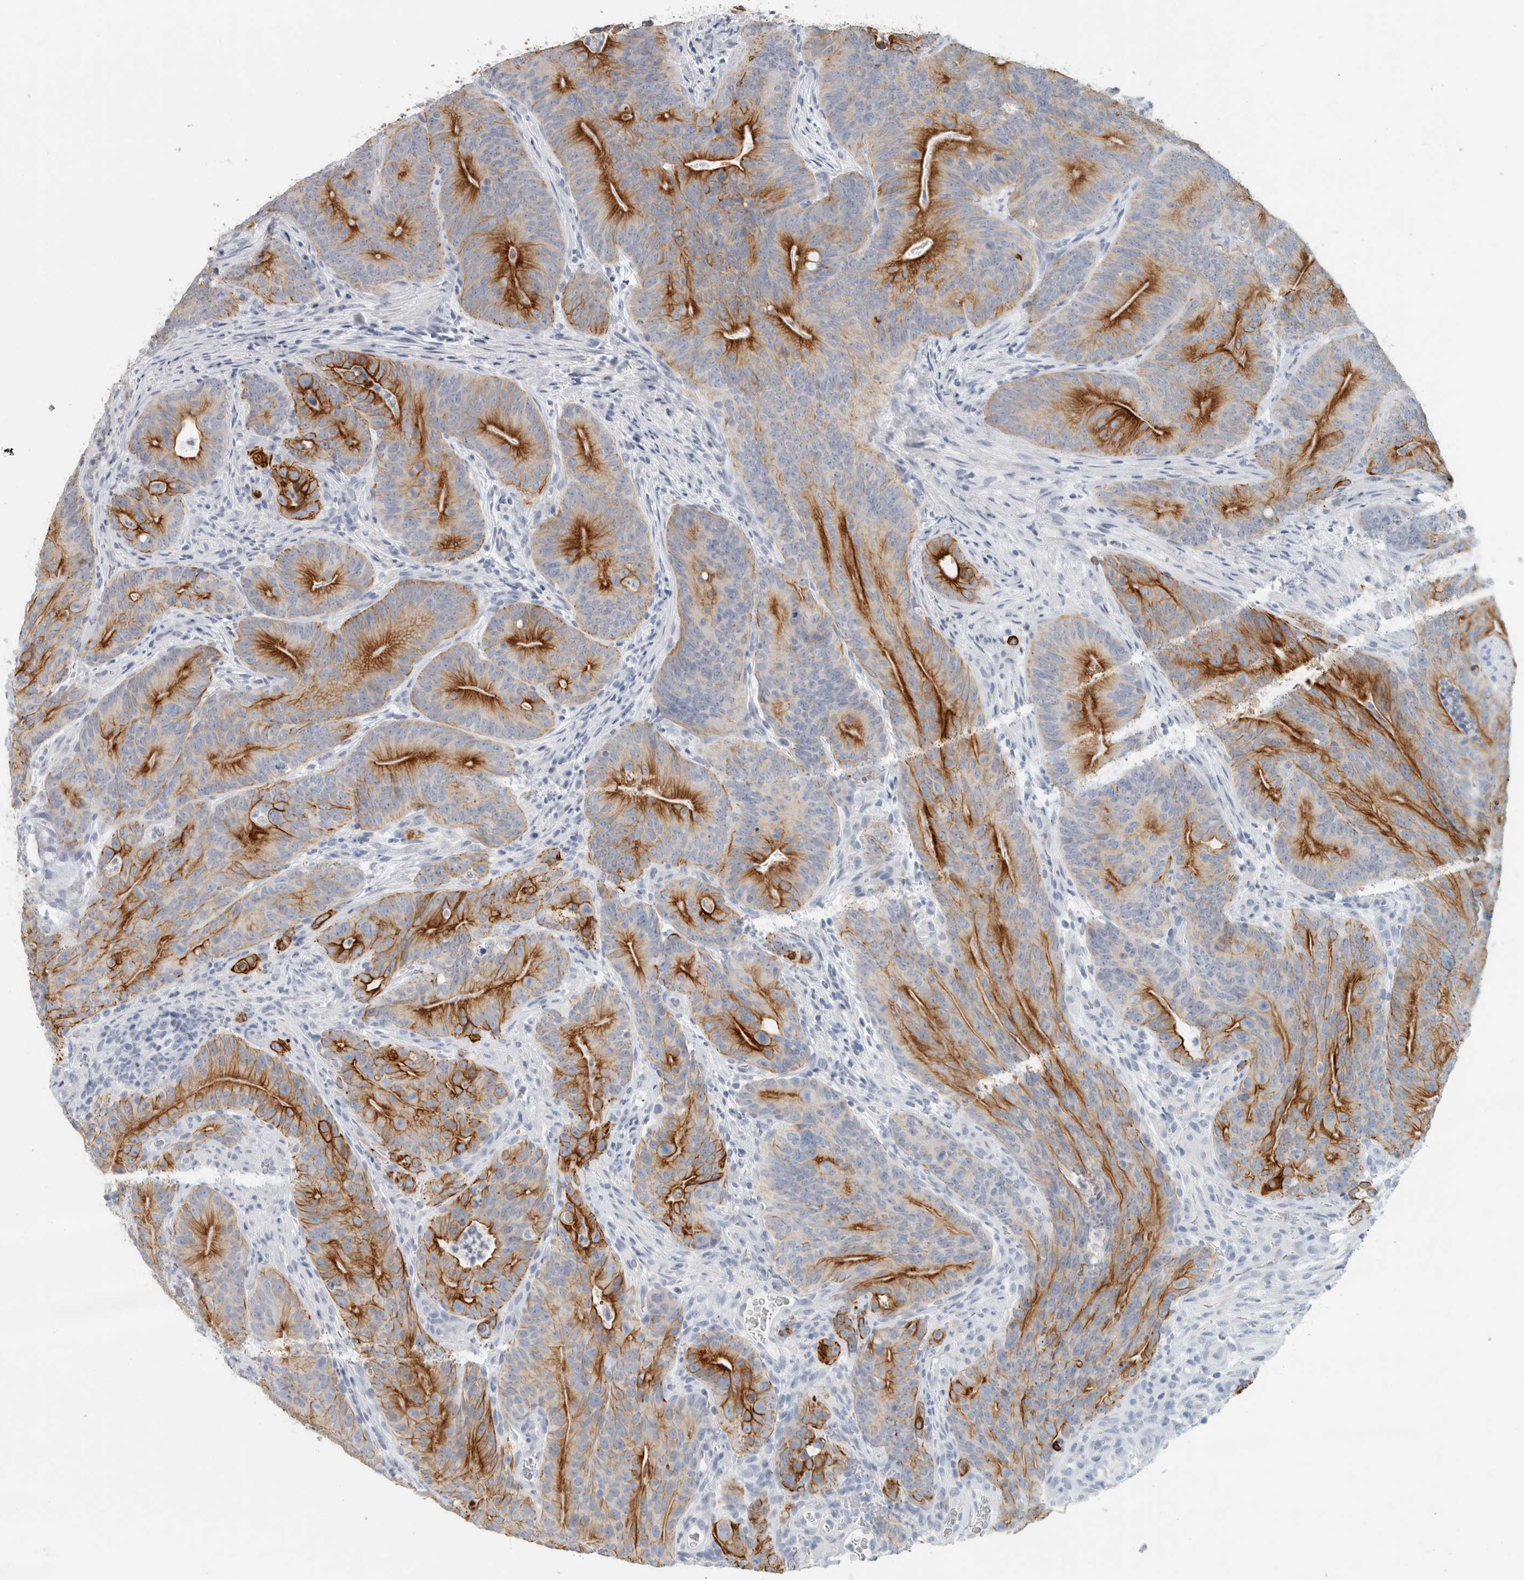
{"staining": {"intensity": "strong", "quantity": "25%-75%", "location": "cytoplasmic/membranous"}, "tissue": "colorectal cancer", "cell_type": "Tumor cells", "image_type": "cancer", "snomed": [{"axis": "morphology", "description": "Normal tissue, NOS"}, {"axis": "topography", "description": "Colon"}], "caption": "Protein expression analysis of human colorectal cancer reveals strong cytoplasmic/membranous staining in about 25%-75% of tumor cells.", "gene": "SLC28A3", "patient": {"sex": "female", "age": 82}}